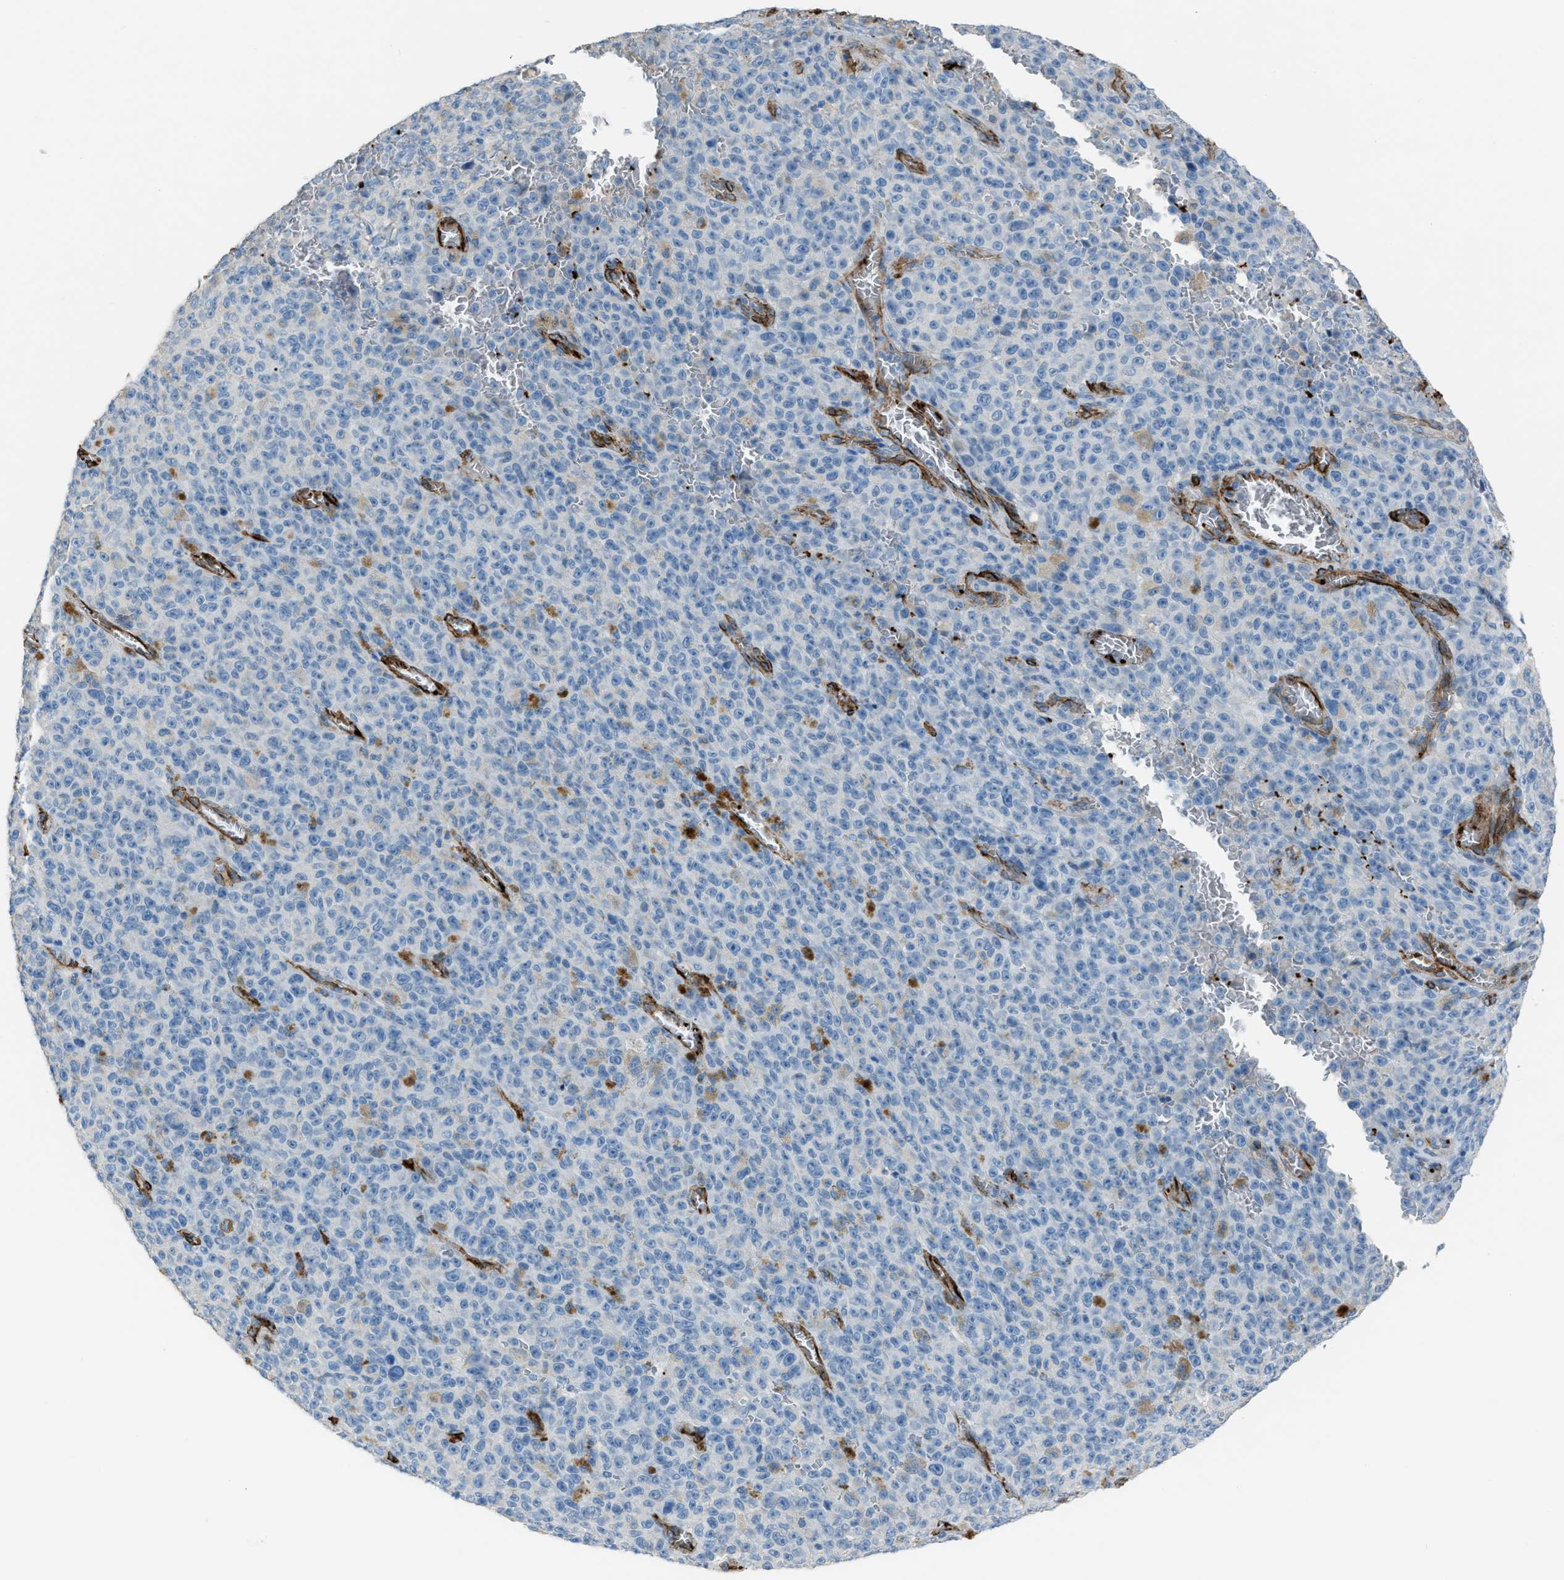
{"staining": {"intensity": "negative", "quantity": "none", "location": "none"}, "tissue": "melanoma", "cell_type": "Tumor cells", "image_type": "cancer", "snomed": [{"axis": "morphology", "description": "Malignant melanoma, NOS"}, {"axis": "topography", "description": "Skin"}], "caption": "Immunohistochemistry (IHC) micrograph of melanoma stained for a protein (brown), which exhibits no expression in tumor cells.", "gene": "SLC22A15", "patient": {"sex": "female", "age": 82}}